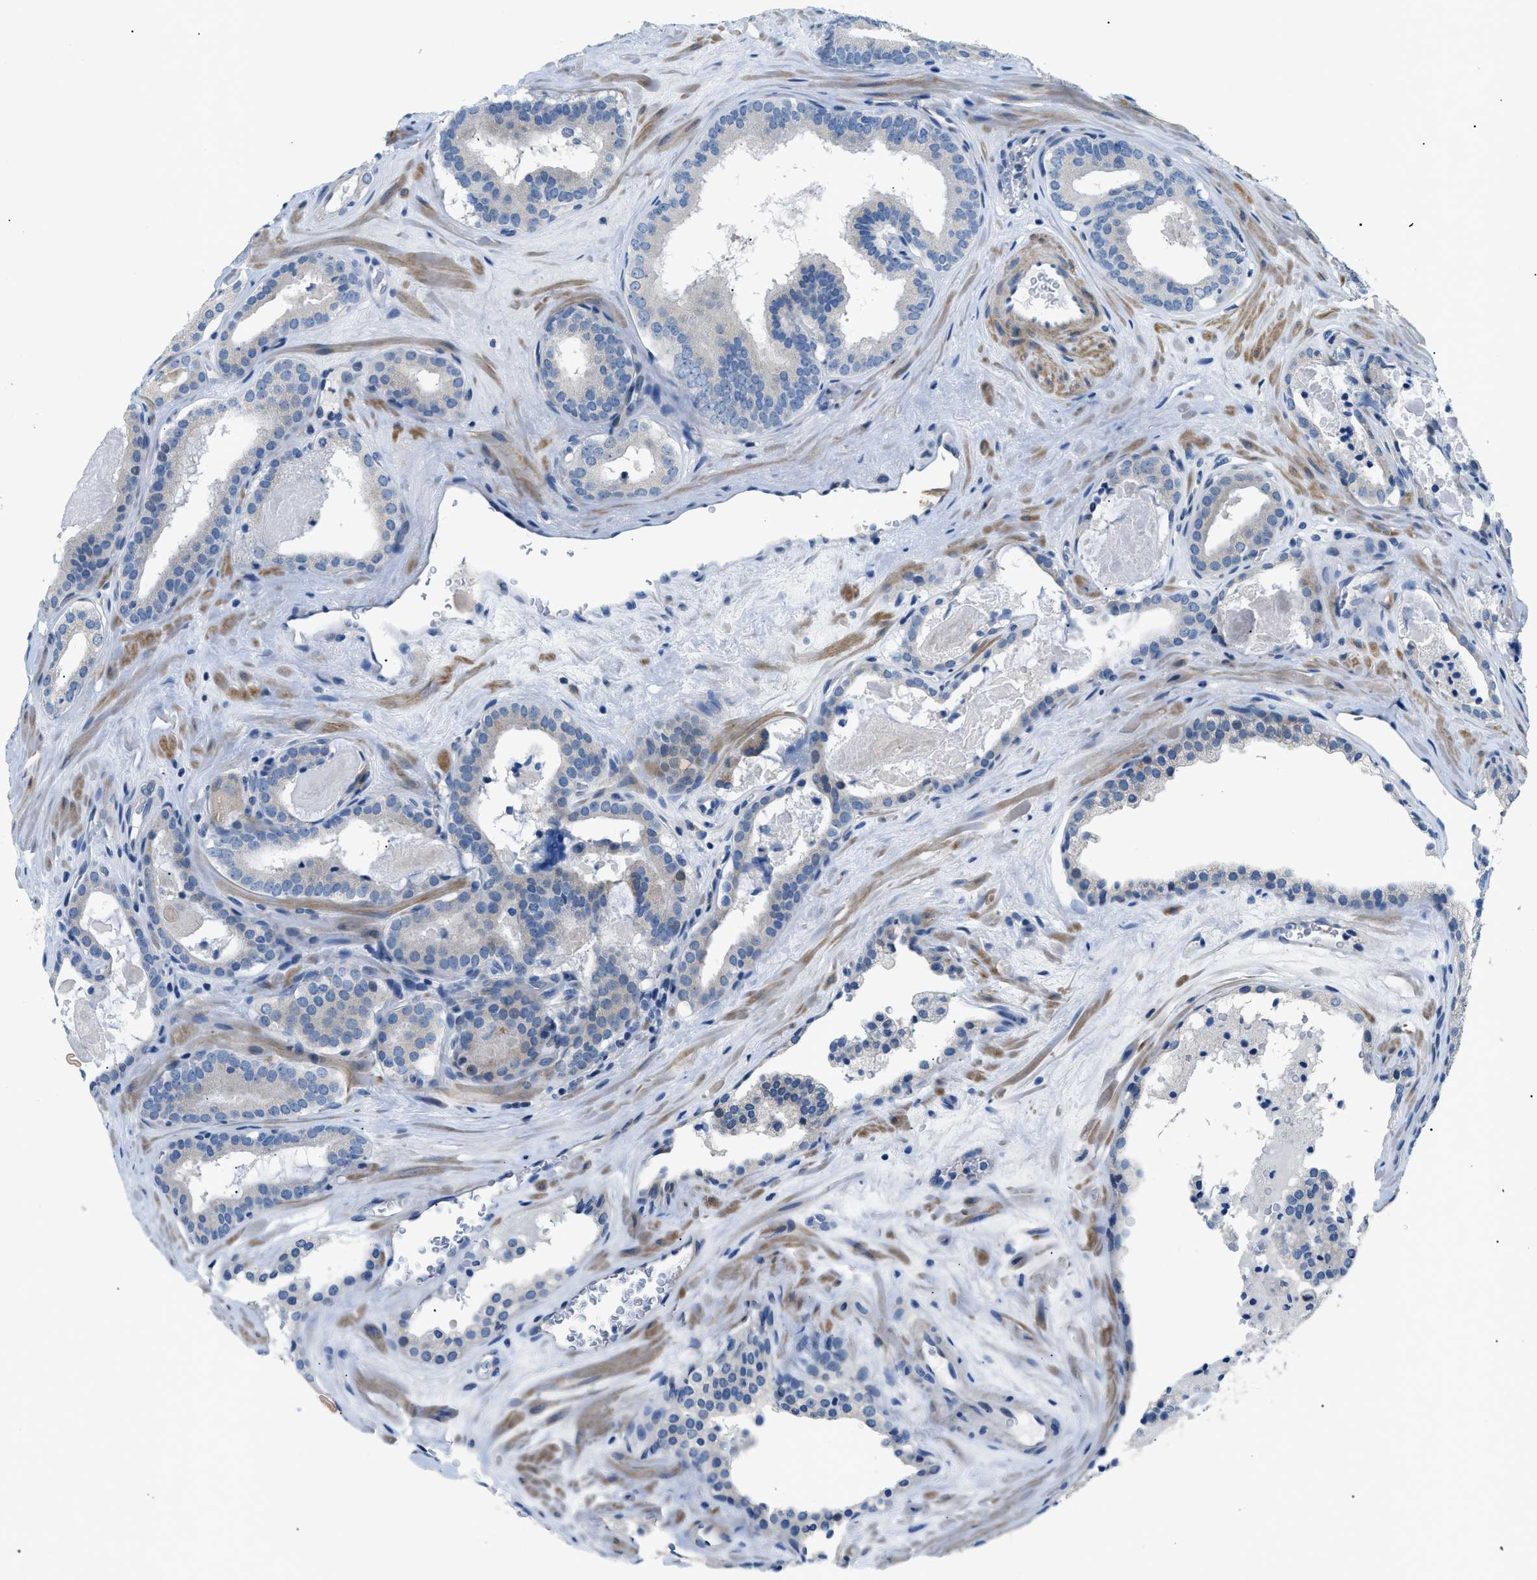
{"staining": {"intensity": "negative", "quantity": "none", "location": "none"}, "tissue": "prostate cancer", "cell_type": "Tumor cells", "image_type": "cancer", "snomed": [{"axis": "morphology", "description": "Adenocarcinoma, High grade"}, {"axis": "topography", "description": "Prostate"}], "caption": "The IHC micrograph has no significant staining in tumor cells of prostate cancer (high-grade adenocarcinoma) tissue. (DAB immunohistochemistry (IHC), high magnification).", "gene": "FDCSP", "patient": {"sex": "male", "age": 60}}